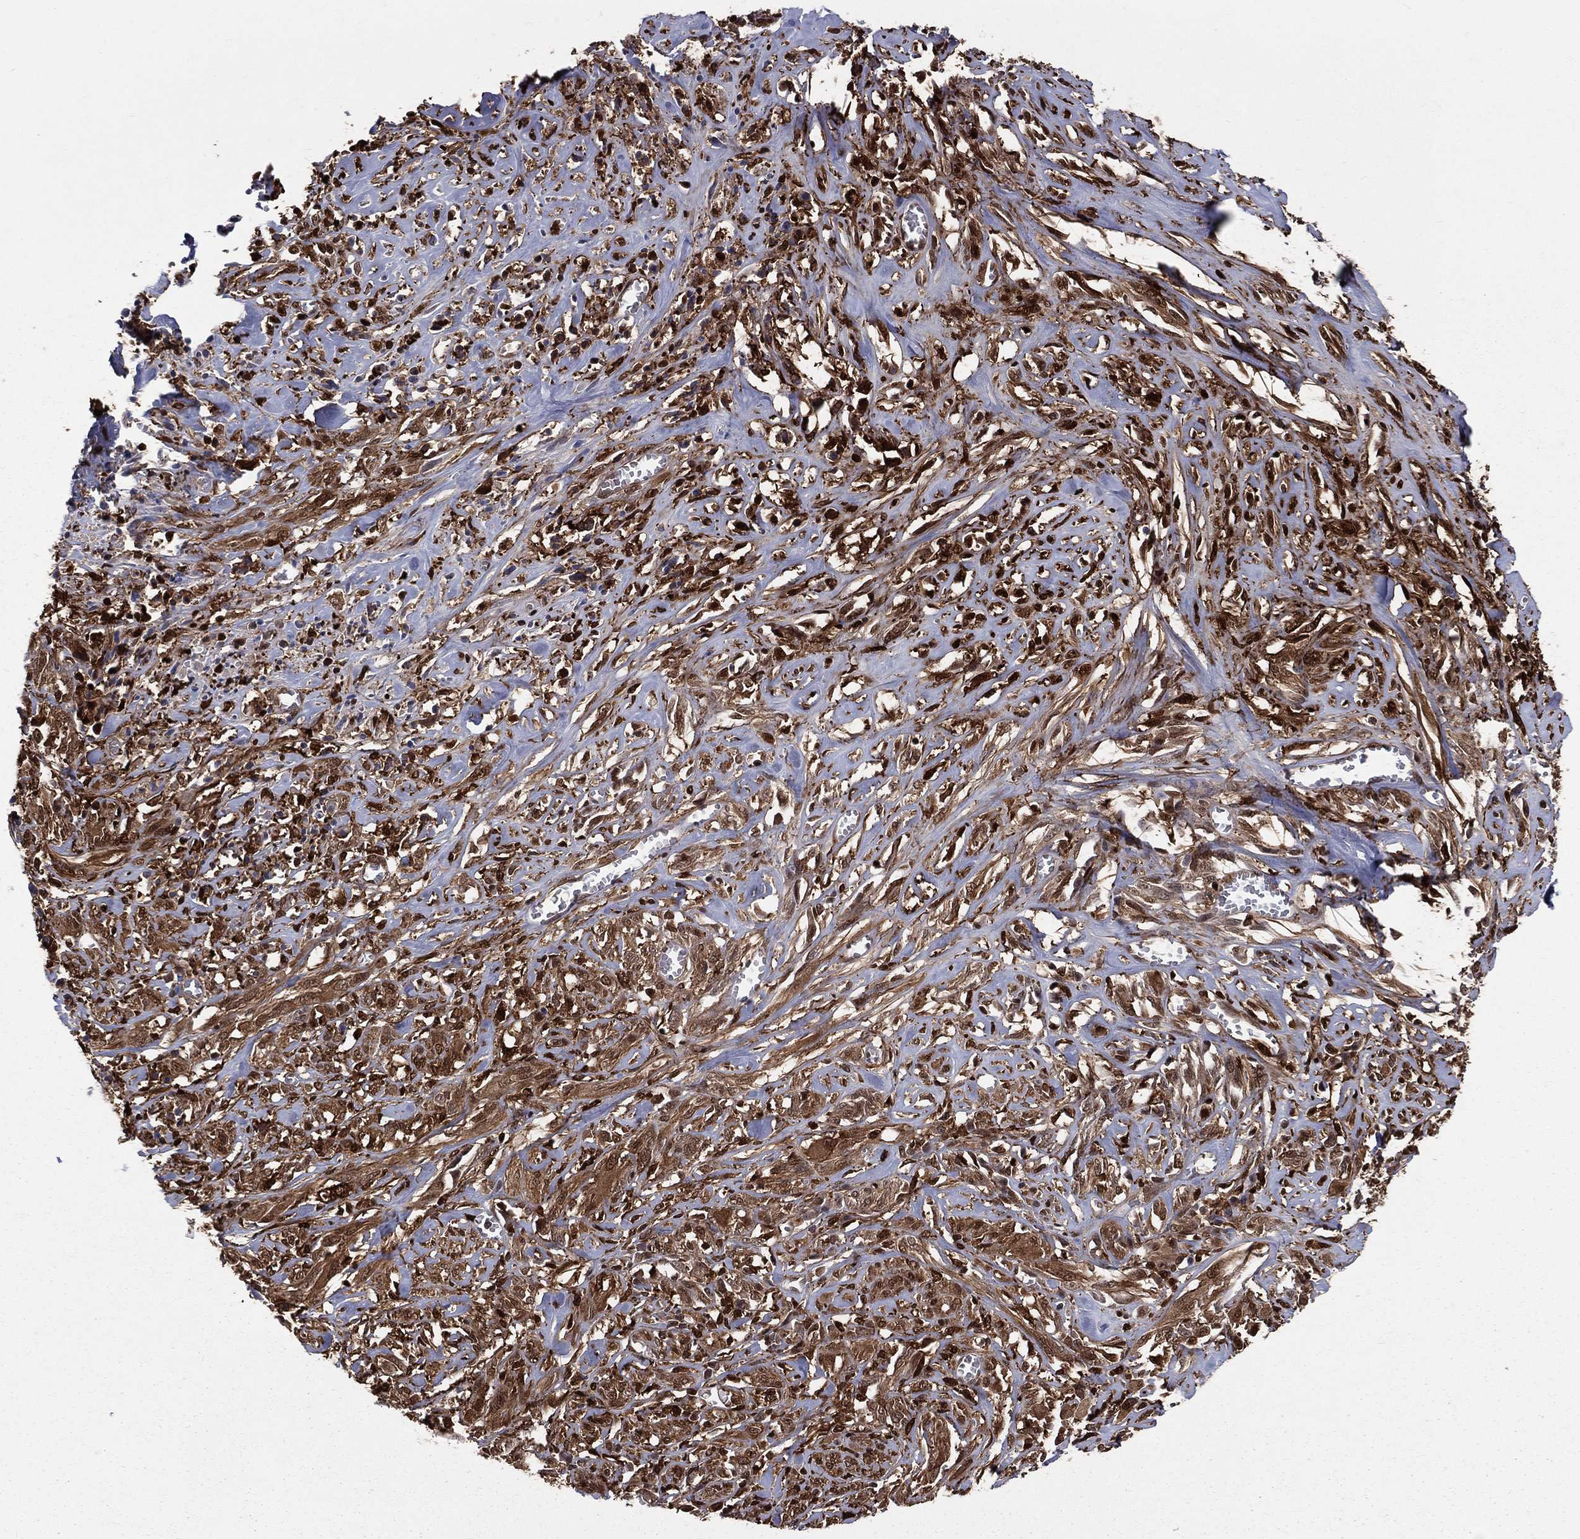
{"staining": {"intensity": "strong", "quantity": ">75%", "location": "cytoplasmic/membranous"}, "tissue": "melanoma", "cell_type": "Tumor cells", "image_type": "cancer", "snomed": [{"axis": "morphology", "description": "Malignant melanoma, NOS"}, {"axis": "topography", "description": "Skin"}], "caption": "Immunohistochemical staining of melanoma shows strong cytoplasmic/membranous protein positivity in approximately >75% of tumor cells. (DAB (3,3'-diaminobenzidine) = brown stain, brightfield microscopy at high magnification).", "gene": "ENO1", "patient": {"sex": "female", "age": 91}}